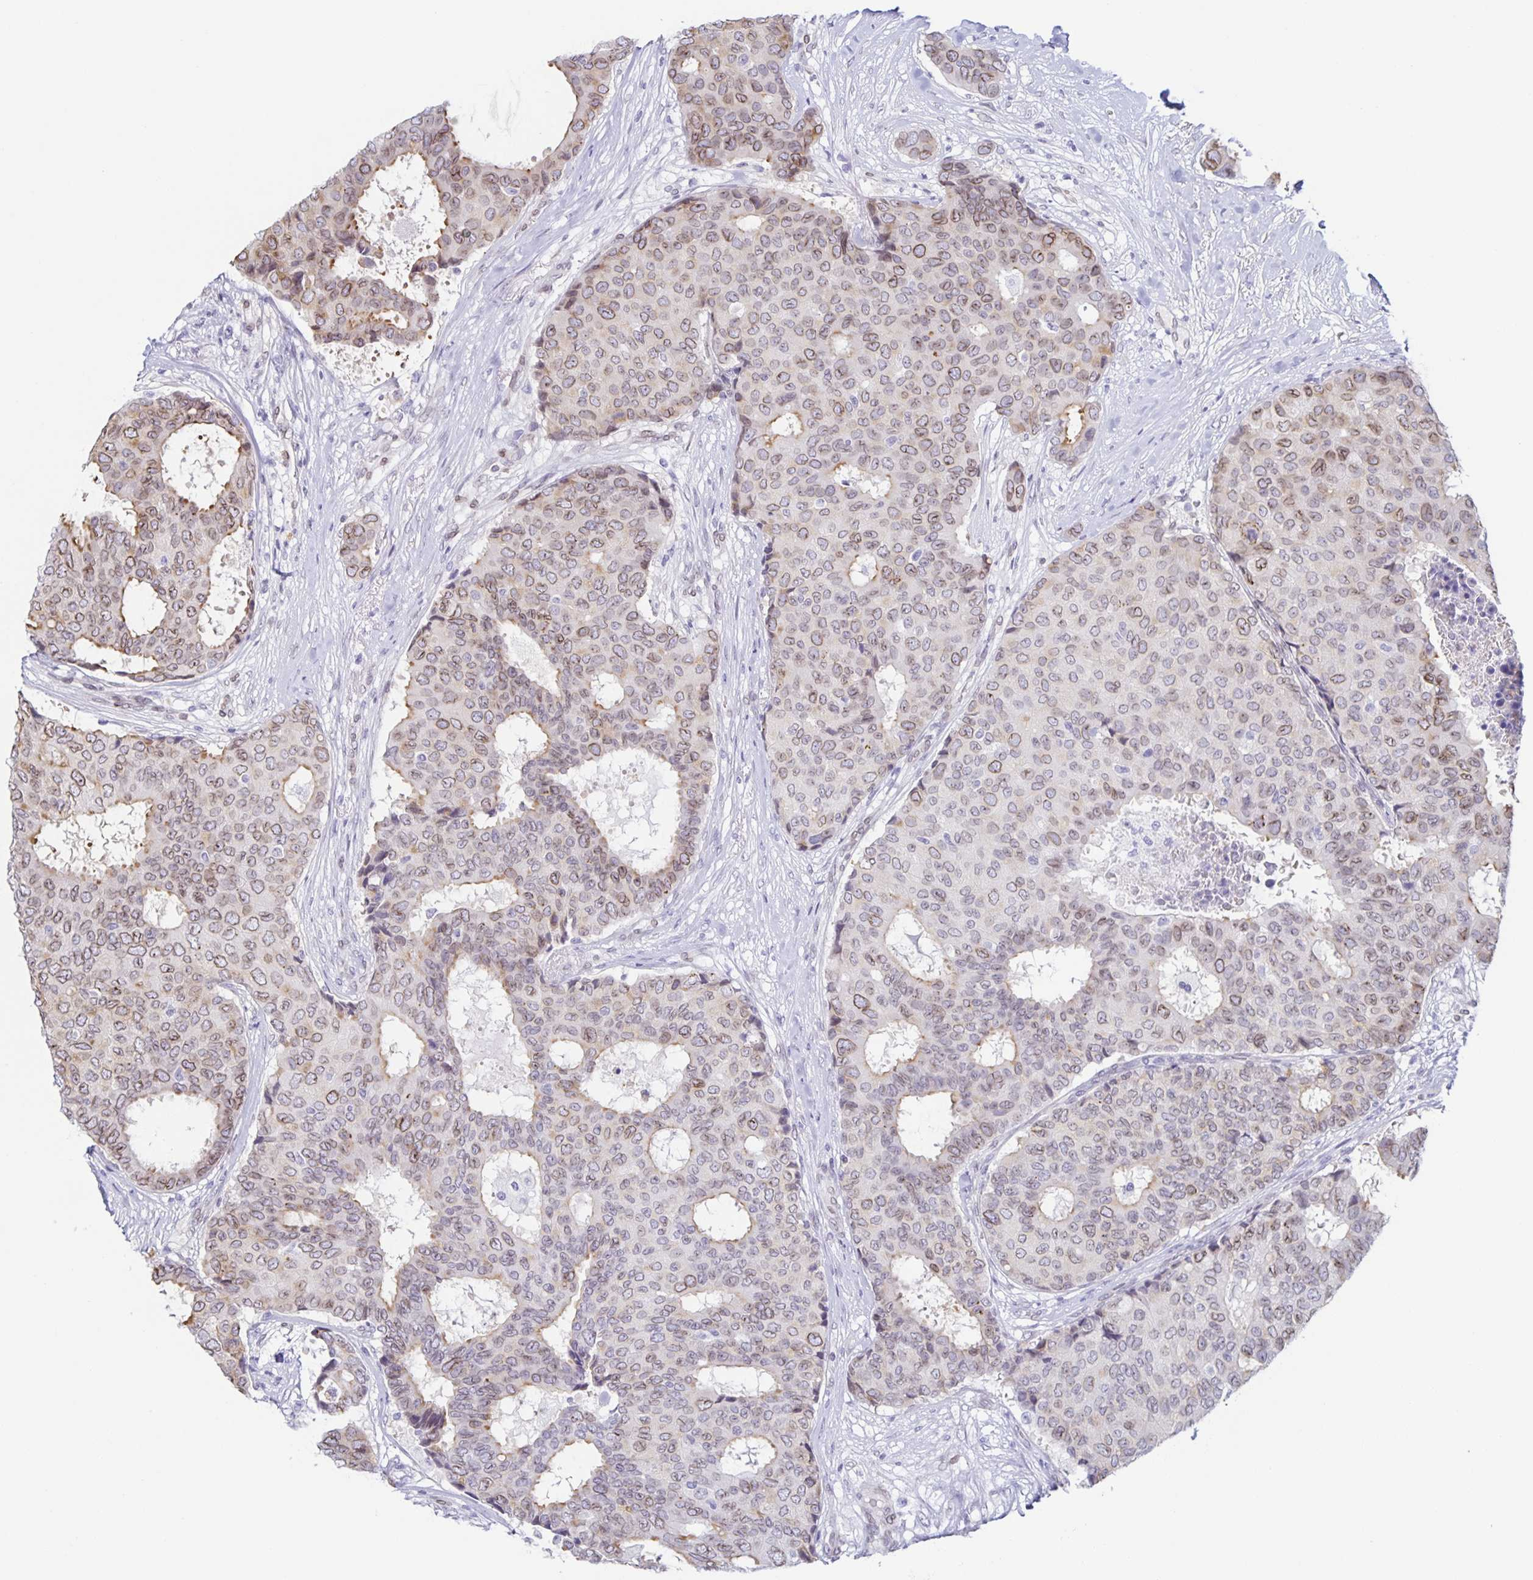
{"staining": {"intensity": "weak", "quantity": "25%-75%", "location": "cytoplasmic/membranous,nuclear"}, "tissue": "breast cancer", "cell_type": "Tumor cells", "image_type": "cancer", "snomed": [{"axis": "morphology", "description": "Duct carcinoma"}, {"axis": "topography", "description": "Breast"}], "caption": "Human intraductal carcinoma (breast) stained with a protein marker demonstrates weak staining in tumor cells.", "gene": "SYNE2", "patient": {"sex": "female", "age": 75}}